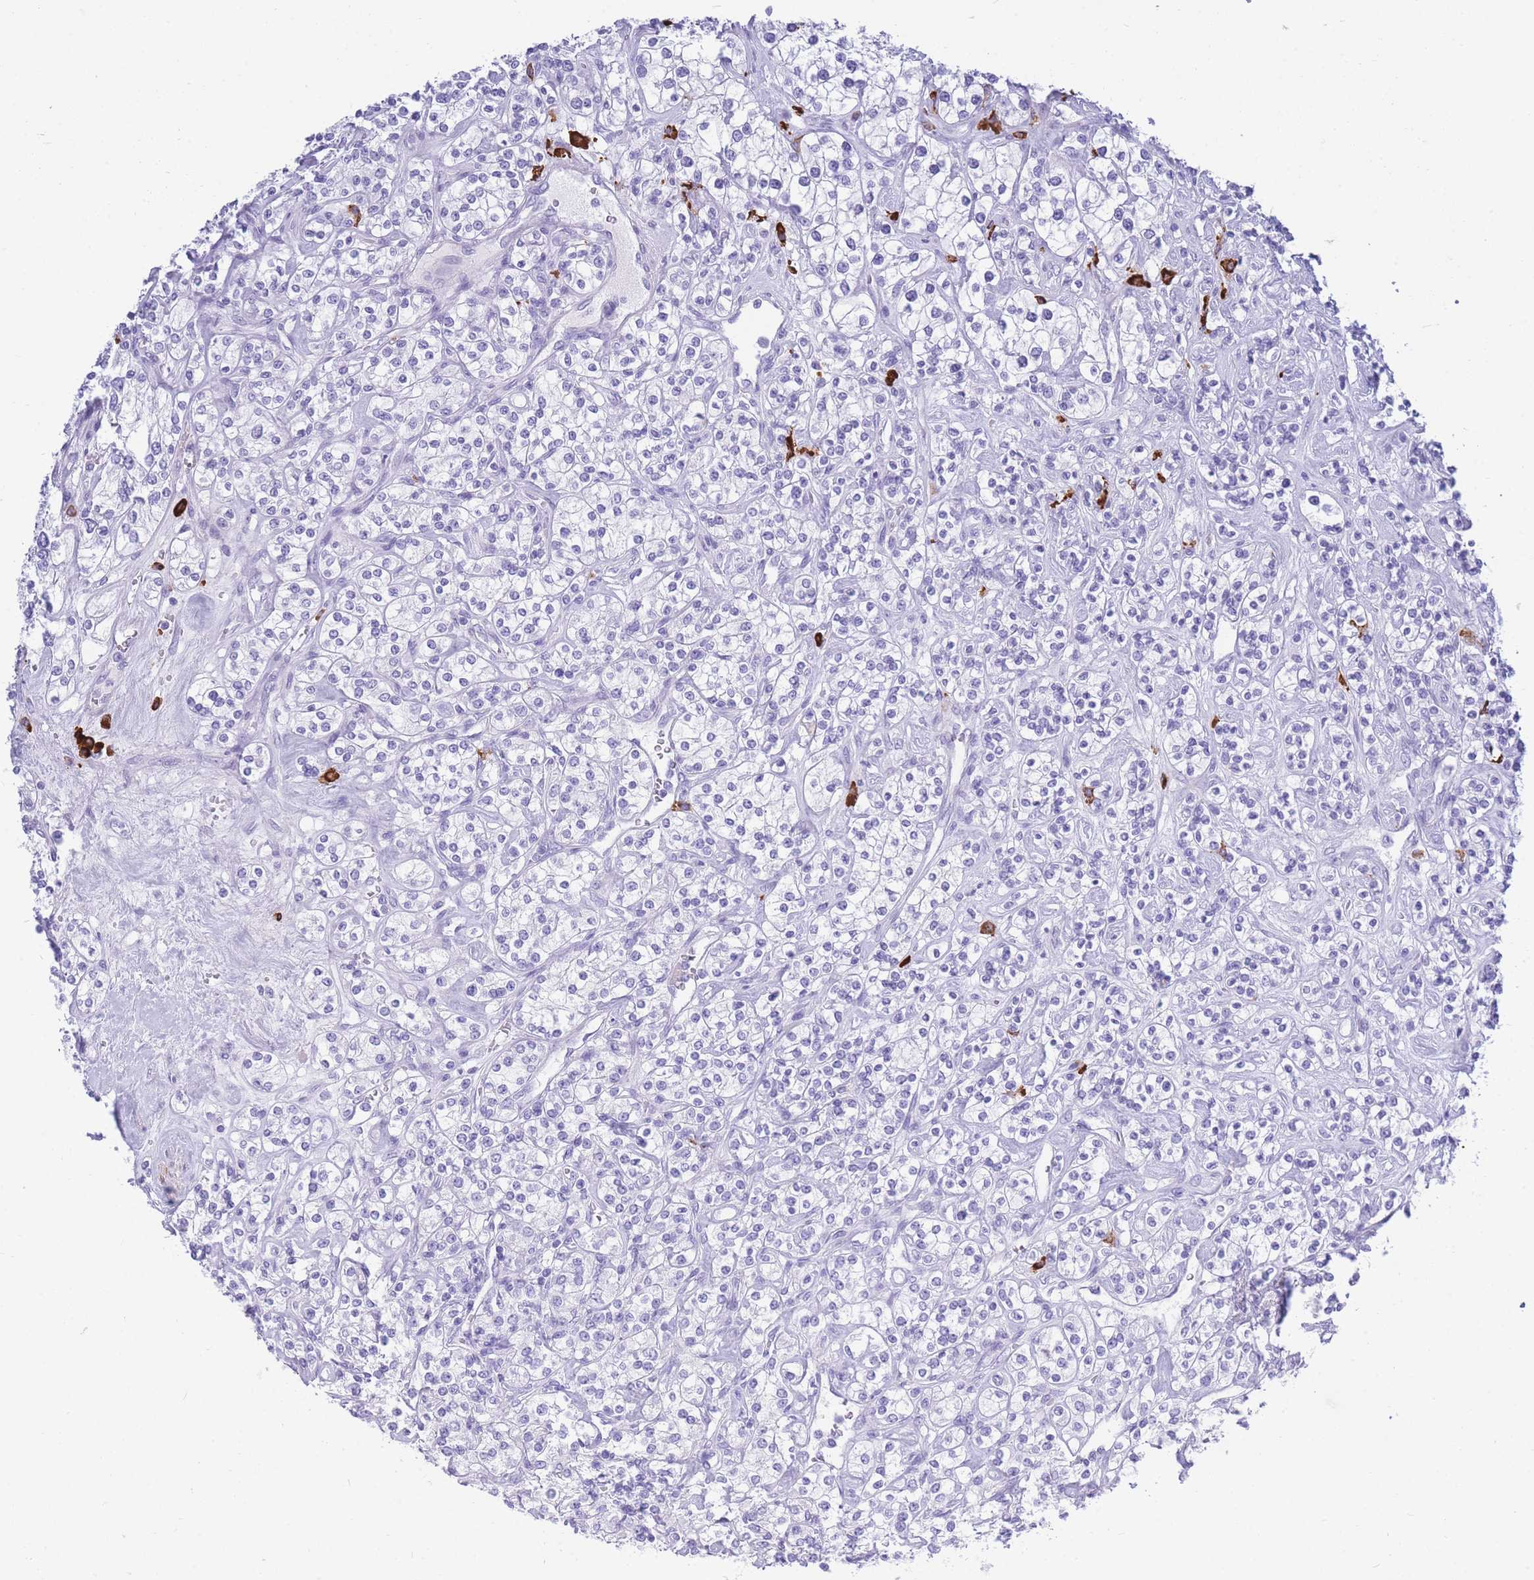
{"staining": {"intensity": "negative", "quantity": "none", "location": "none"}, "tissue": "renal cancer", "cell_type": "Tumor cells", "image_type": "cancer", "snomed": [{"axis": "morphology", "description": "Adenocarcinoma, NOS"}, {"axis": "topography", "description": "Kidney"}], "caption": "This image is of renal cancer stained with immunohistochemistry (IHC) to label a protein in brown with the nuclei are counter-stained blue. There is no positivity in tumor cells.", "gene": "ZFP62", "patient": {"sex": "male", "age": 77}}